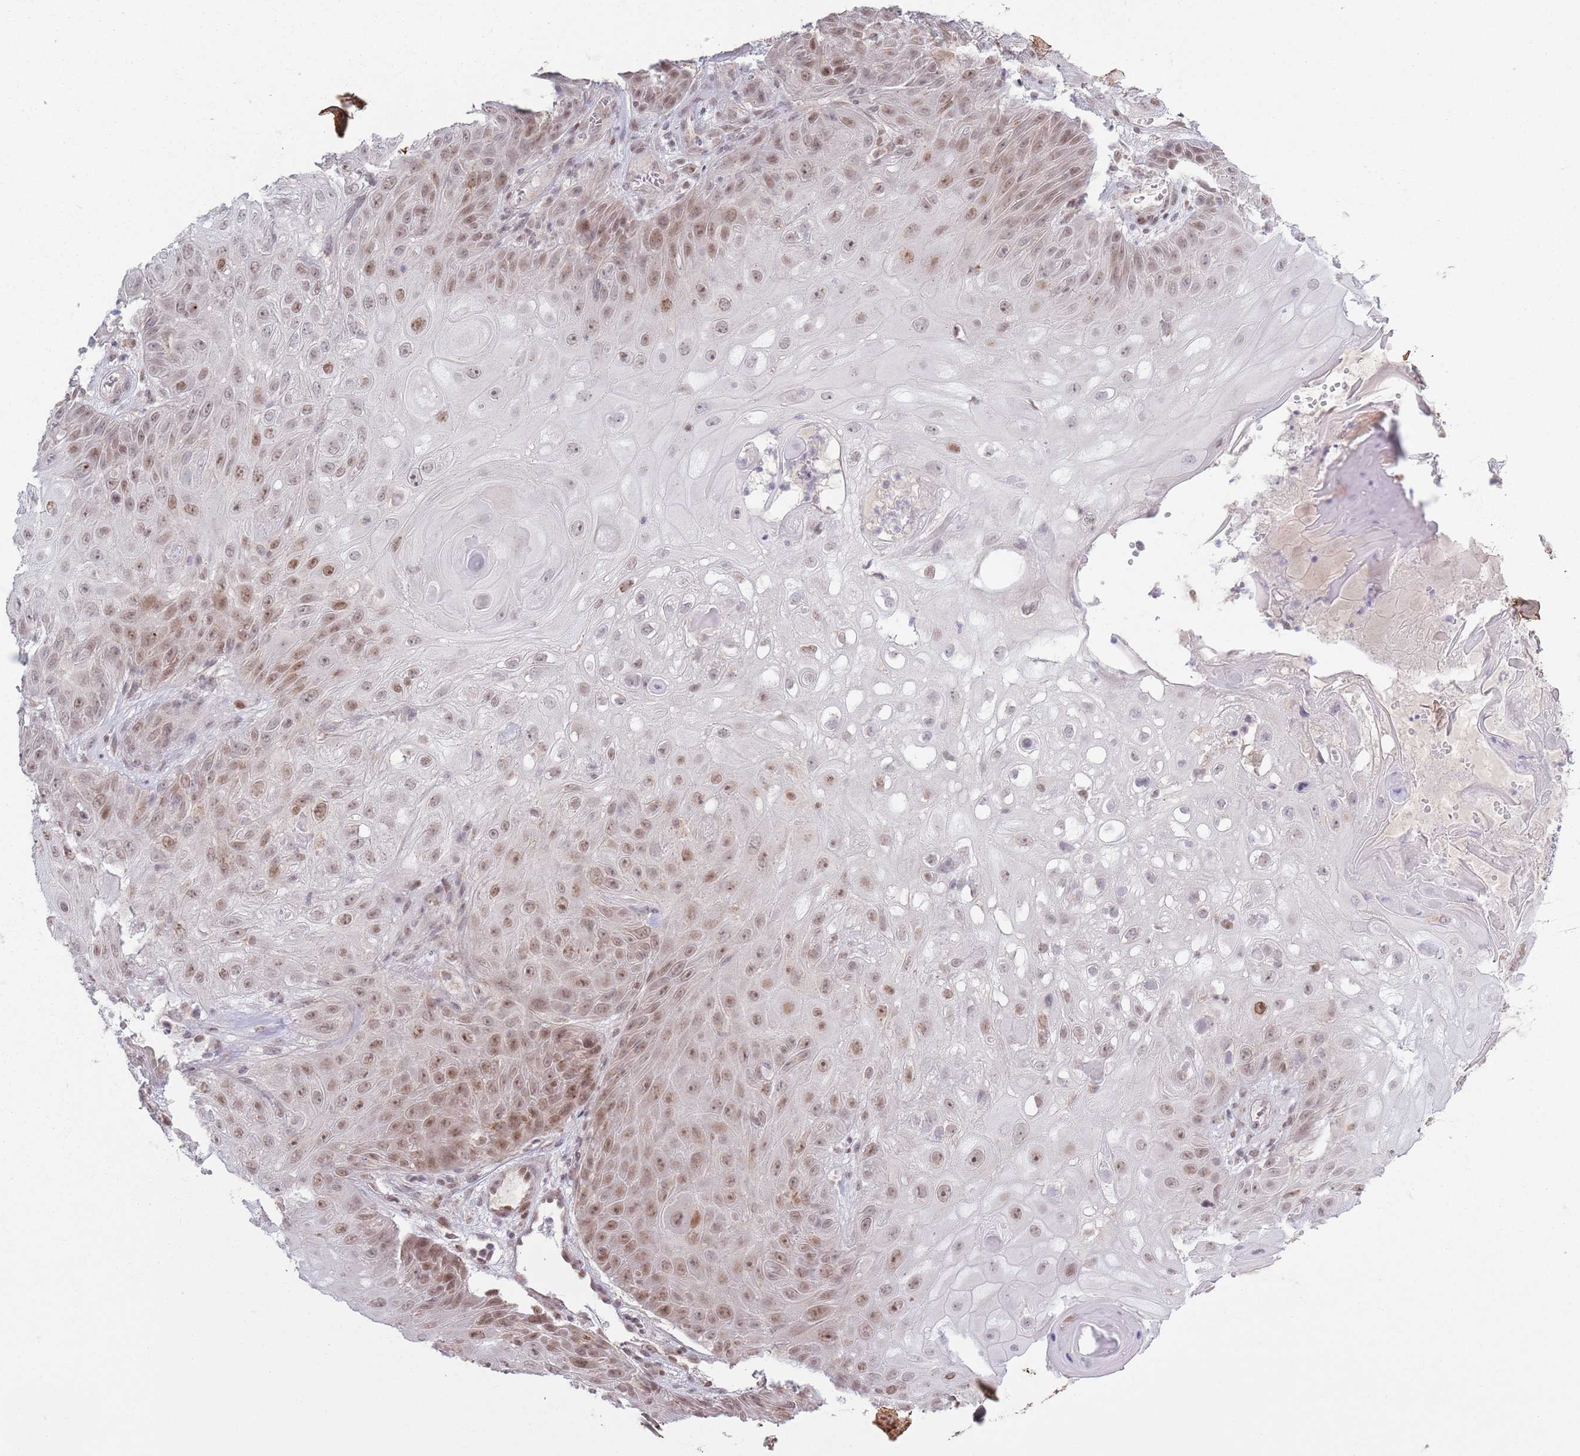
{"staining": {"intensity": "moderate", "quantity": "25%-75%", "location": "nuclear"}, "tissue": "skin cancer", "cell_type": "Tumor cells", "image_type": "cancer", "snomed": [{"axis": "morphology", "description": "Normal tissue, NOS"}, {"axis": "morphology", "description": "Squamous cell carcinoma, NOS"}, {"axis": "topography", "description": "Skin"}, {"axis": "topography", "description": "Cartilage tissue"}], "caption": "Protein expression by immunohistochemistry (IHC) demonstrates moderate nuclear expression in approximately 25%-75% of tumor cells in skin cancer. Using DAB (brown) and hematoxylin (blue) stains, captured at high magnification using brightfield microscopy.", "gene": "MRPL34", "patient": {"sex": "female", "age": 79}}